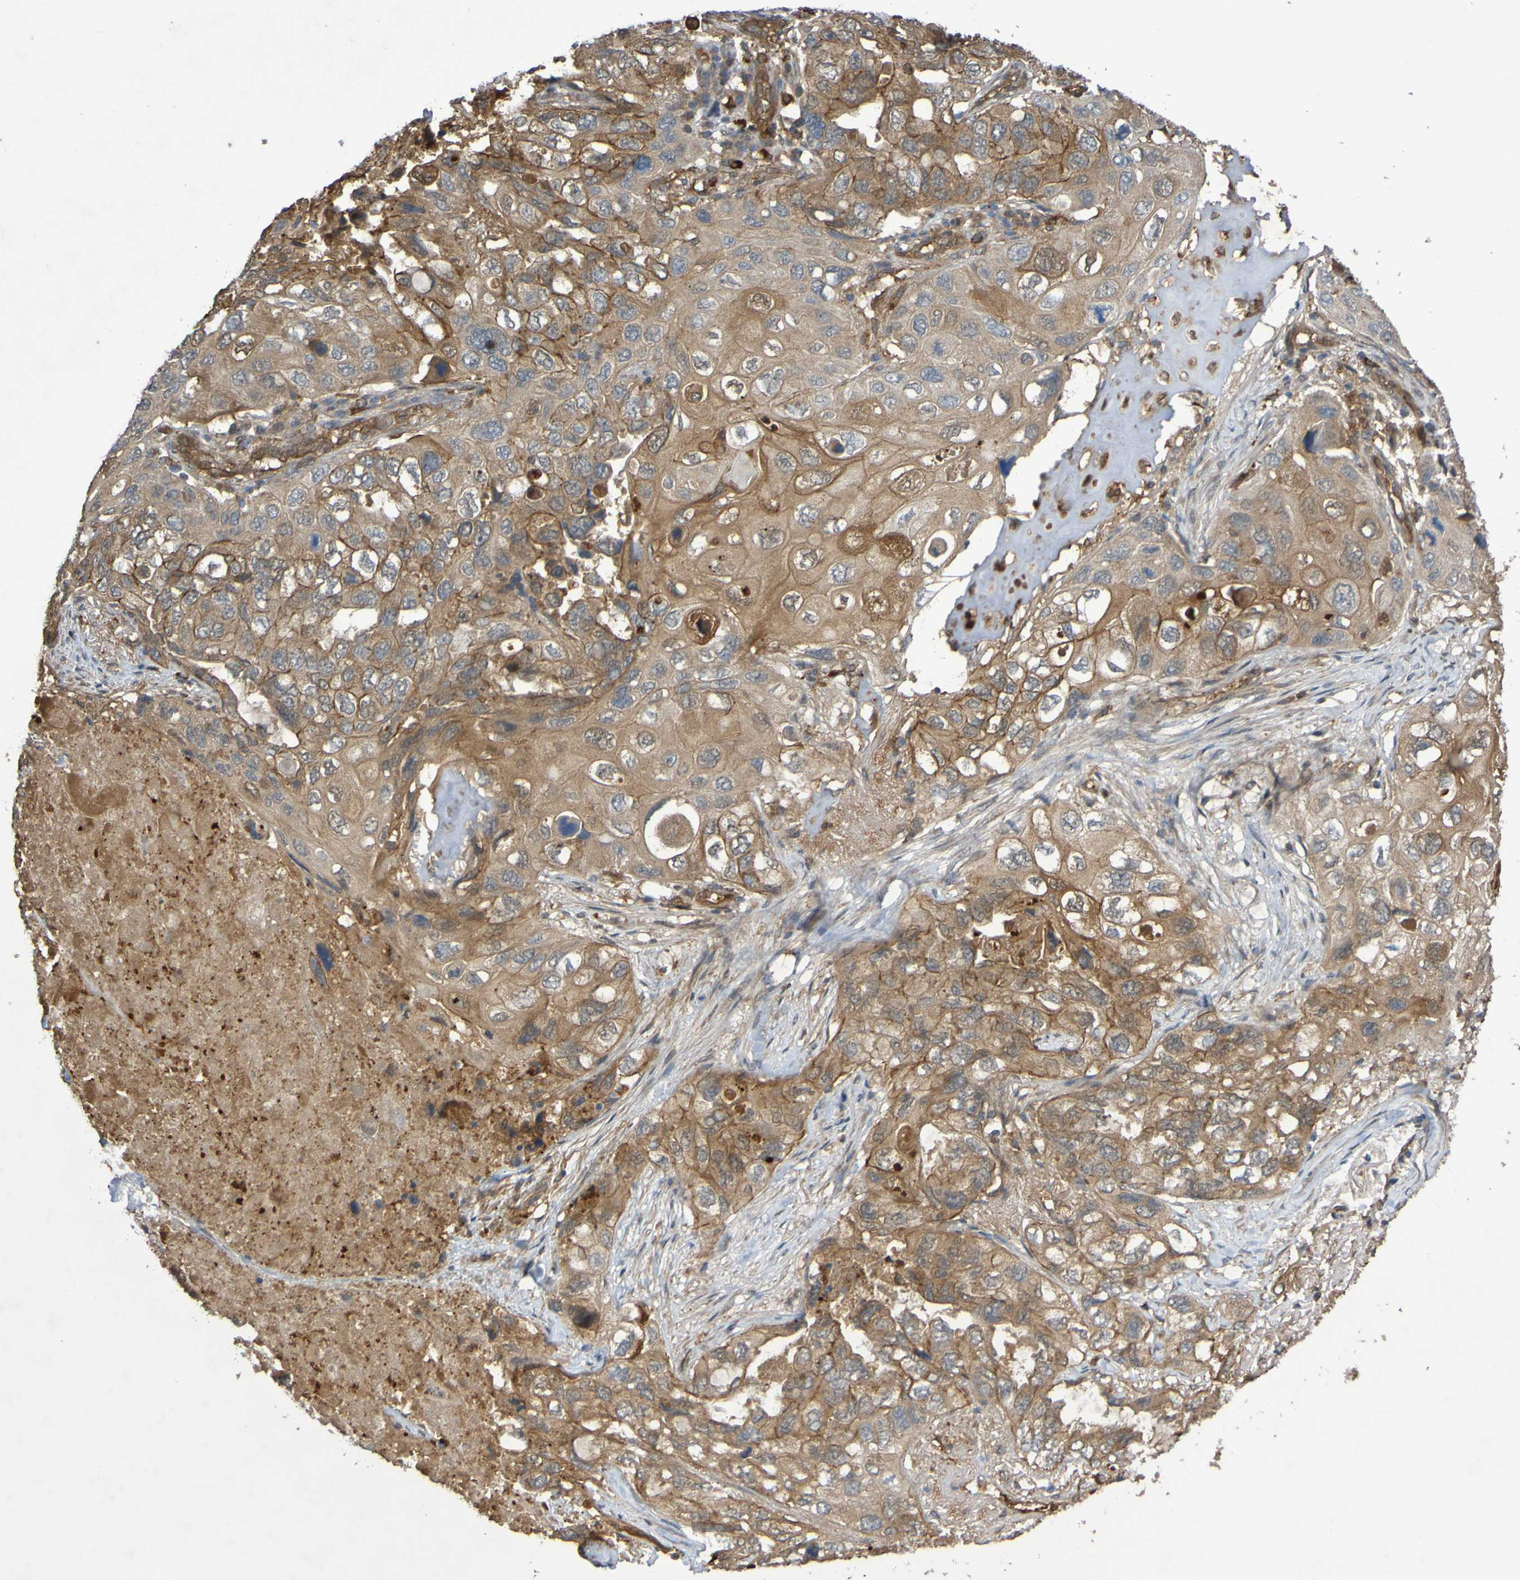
{"staining": {"intensity": "moderate", "quantity": ">75%", "location": "cytoplasmic/membranous"}, "tissue": "lung cancer", "cell_type": "Tumor cells", "image_type": "cancer", "snomed": [{"axis": "morphology", "description": "Squamous cell carcinoma, NOS"}, {"axis": "topography", "description": "Lung"}], "caption": "Immunohistochemistry (IHC) of squamous cell carcinoma (lung) demonstrates medium levels of moderate cytoplasmic/membranous staining in approximately >75% of tumor cells.", "gene": "SERPINB6", "patient": {"sex": "female", "age": 73}}